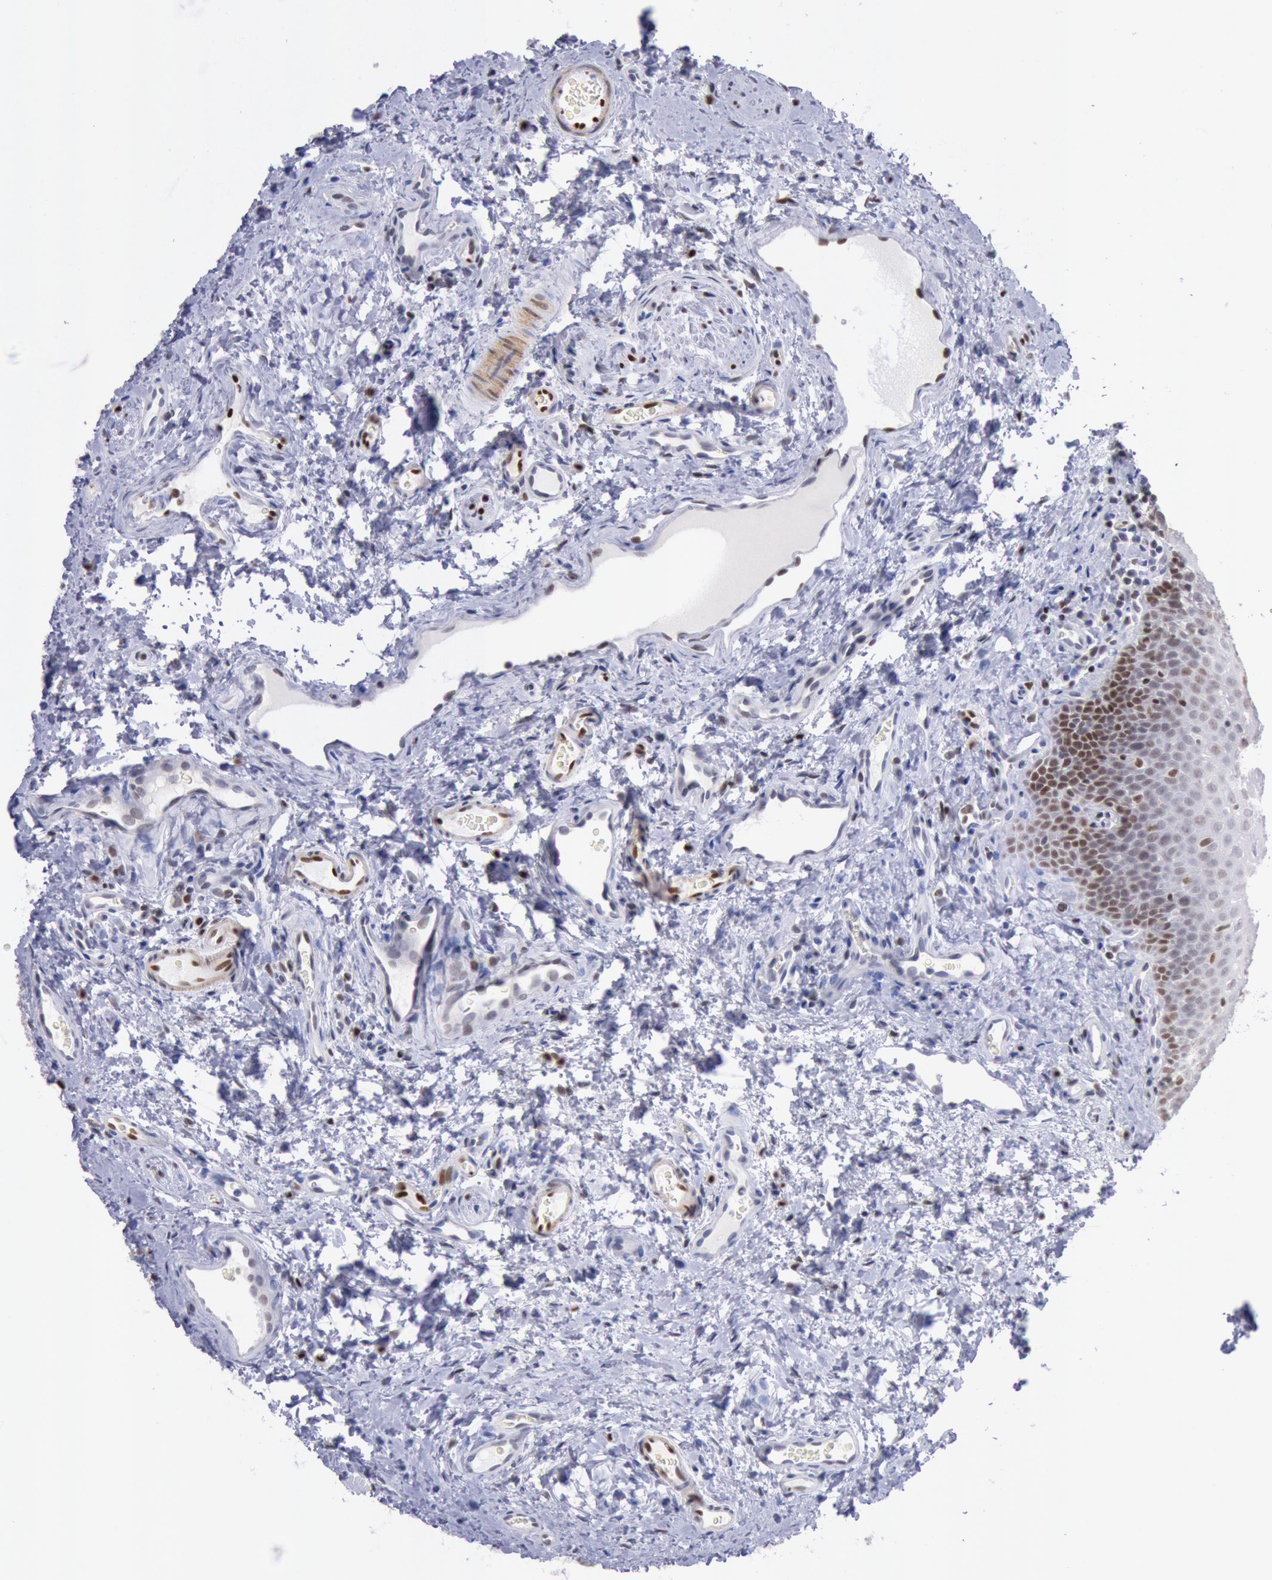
{"staining": {"intensity": "moderate", "quantity": "25%-75%", "location": "nuclear"}, "tissue": "oral mucosa", "cell_type": "Squamous epithelial cells", "image_type": "normal", "snomed": [{"axis": "morphology", "description": "Normal tissue, NOS"}, {"axis": "topography", "description": "Oral tissue"}], "caption": "Unremarkable oral mucosa exhibits moderate nuclear expression in approximately 25%-75% of squamous epithelial cells, visualized by immunohistochemistry.", "gene": "RPS6KA5", "patient": {"sex": "male", "age": 20}}